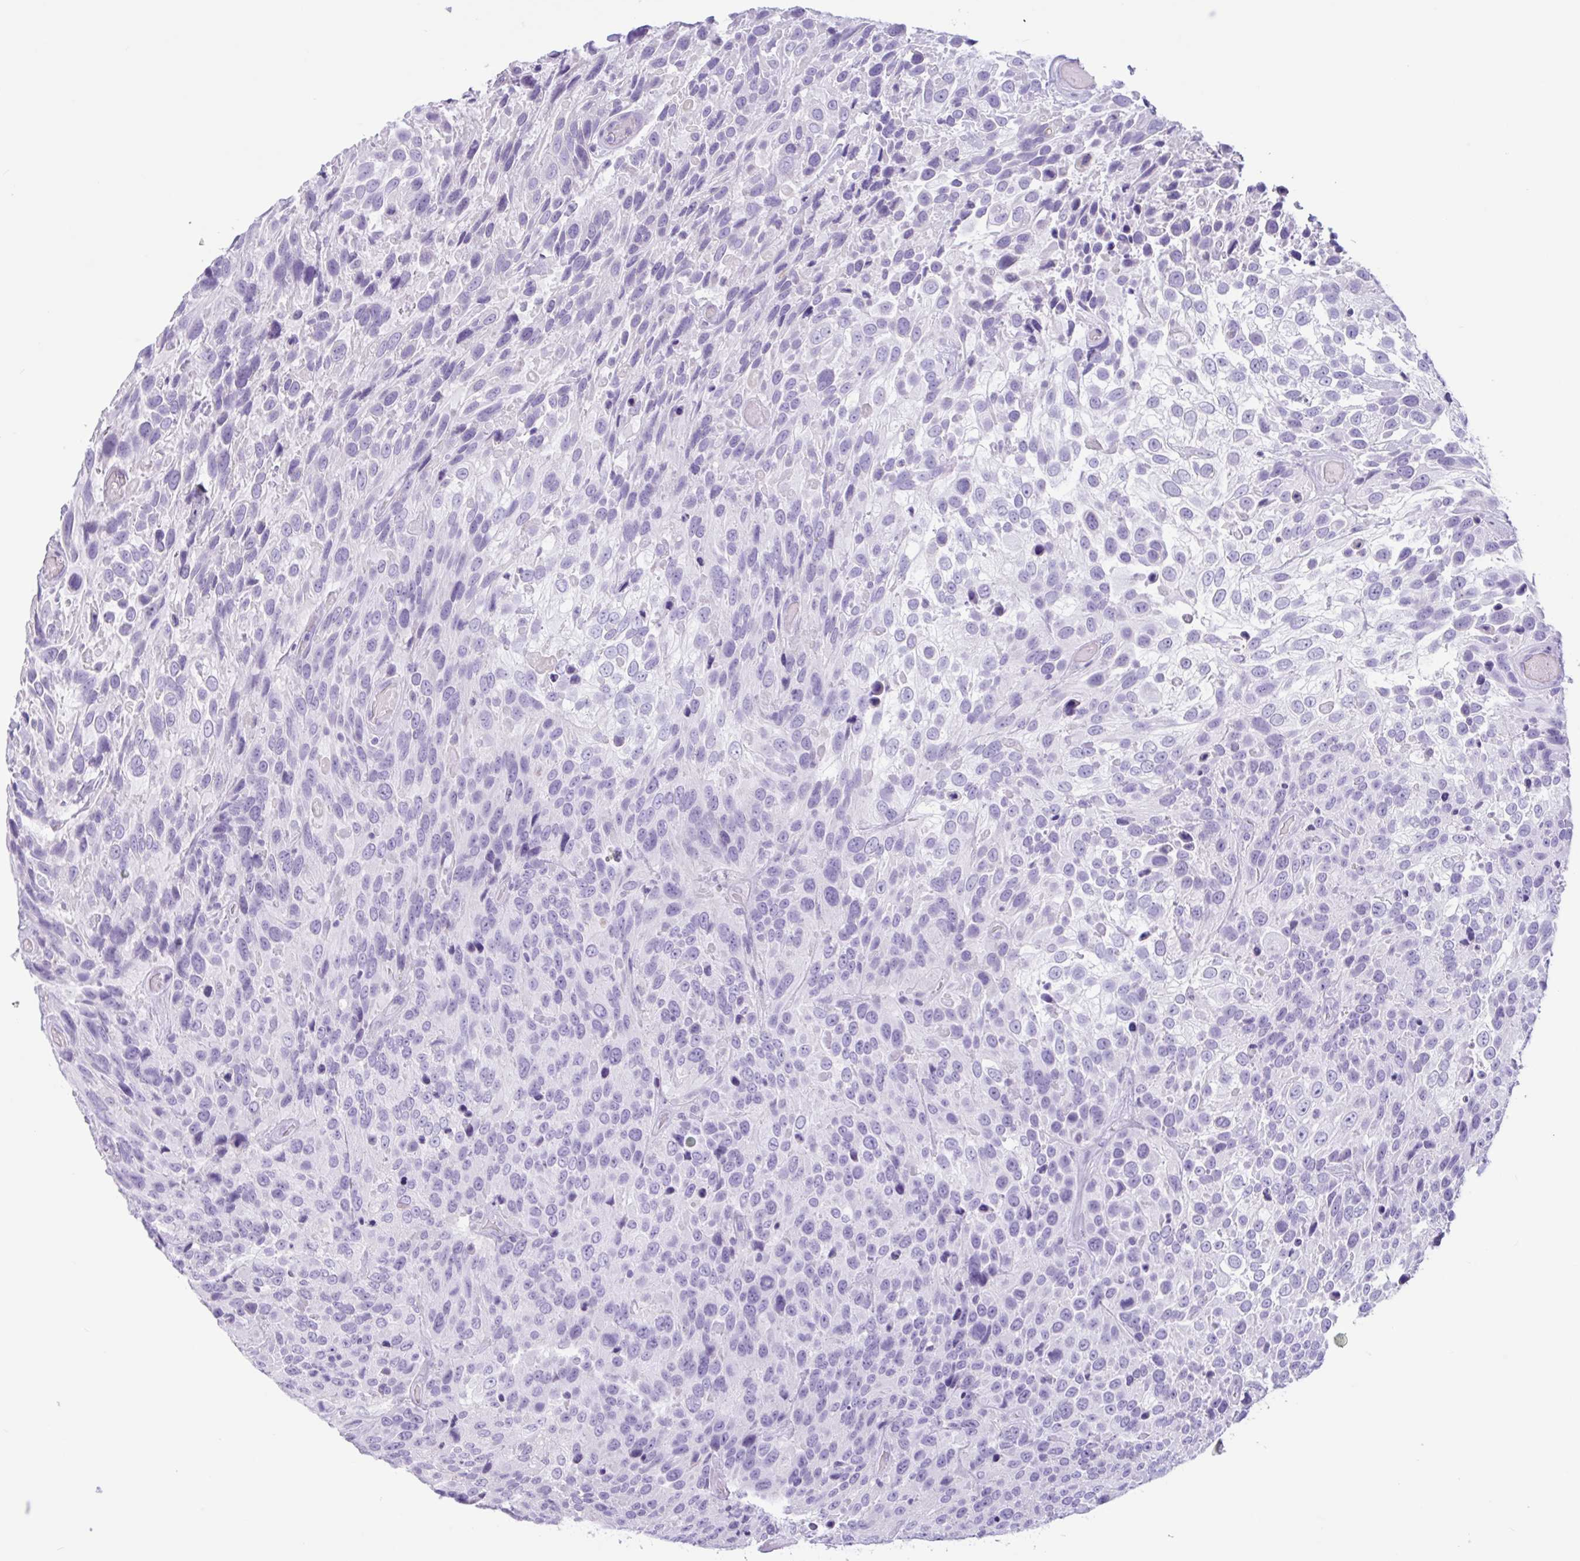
{"staining": {"intensity": "negative", "quantity": "none", "location": "none"}, "tissue": "urothelial cancer", "cell_type": "Tumor cells", "image_type": "cancer", "snomed": [{"axis": "morphology", "description": "Urothelial carcinoma, High grade"}, {"axis": "topography", "description": "Urinary bladder"}], "caption": "Protein analysis of high-grade urothelial carcinoma exhibits no significant expression in tumor cells.", "gene": "CTSE", "patient": {"sex": "female", "age": 70}}